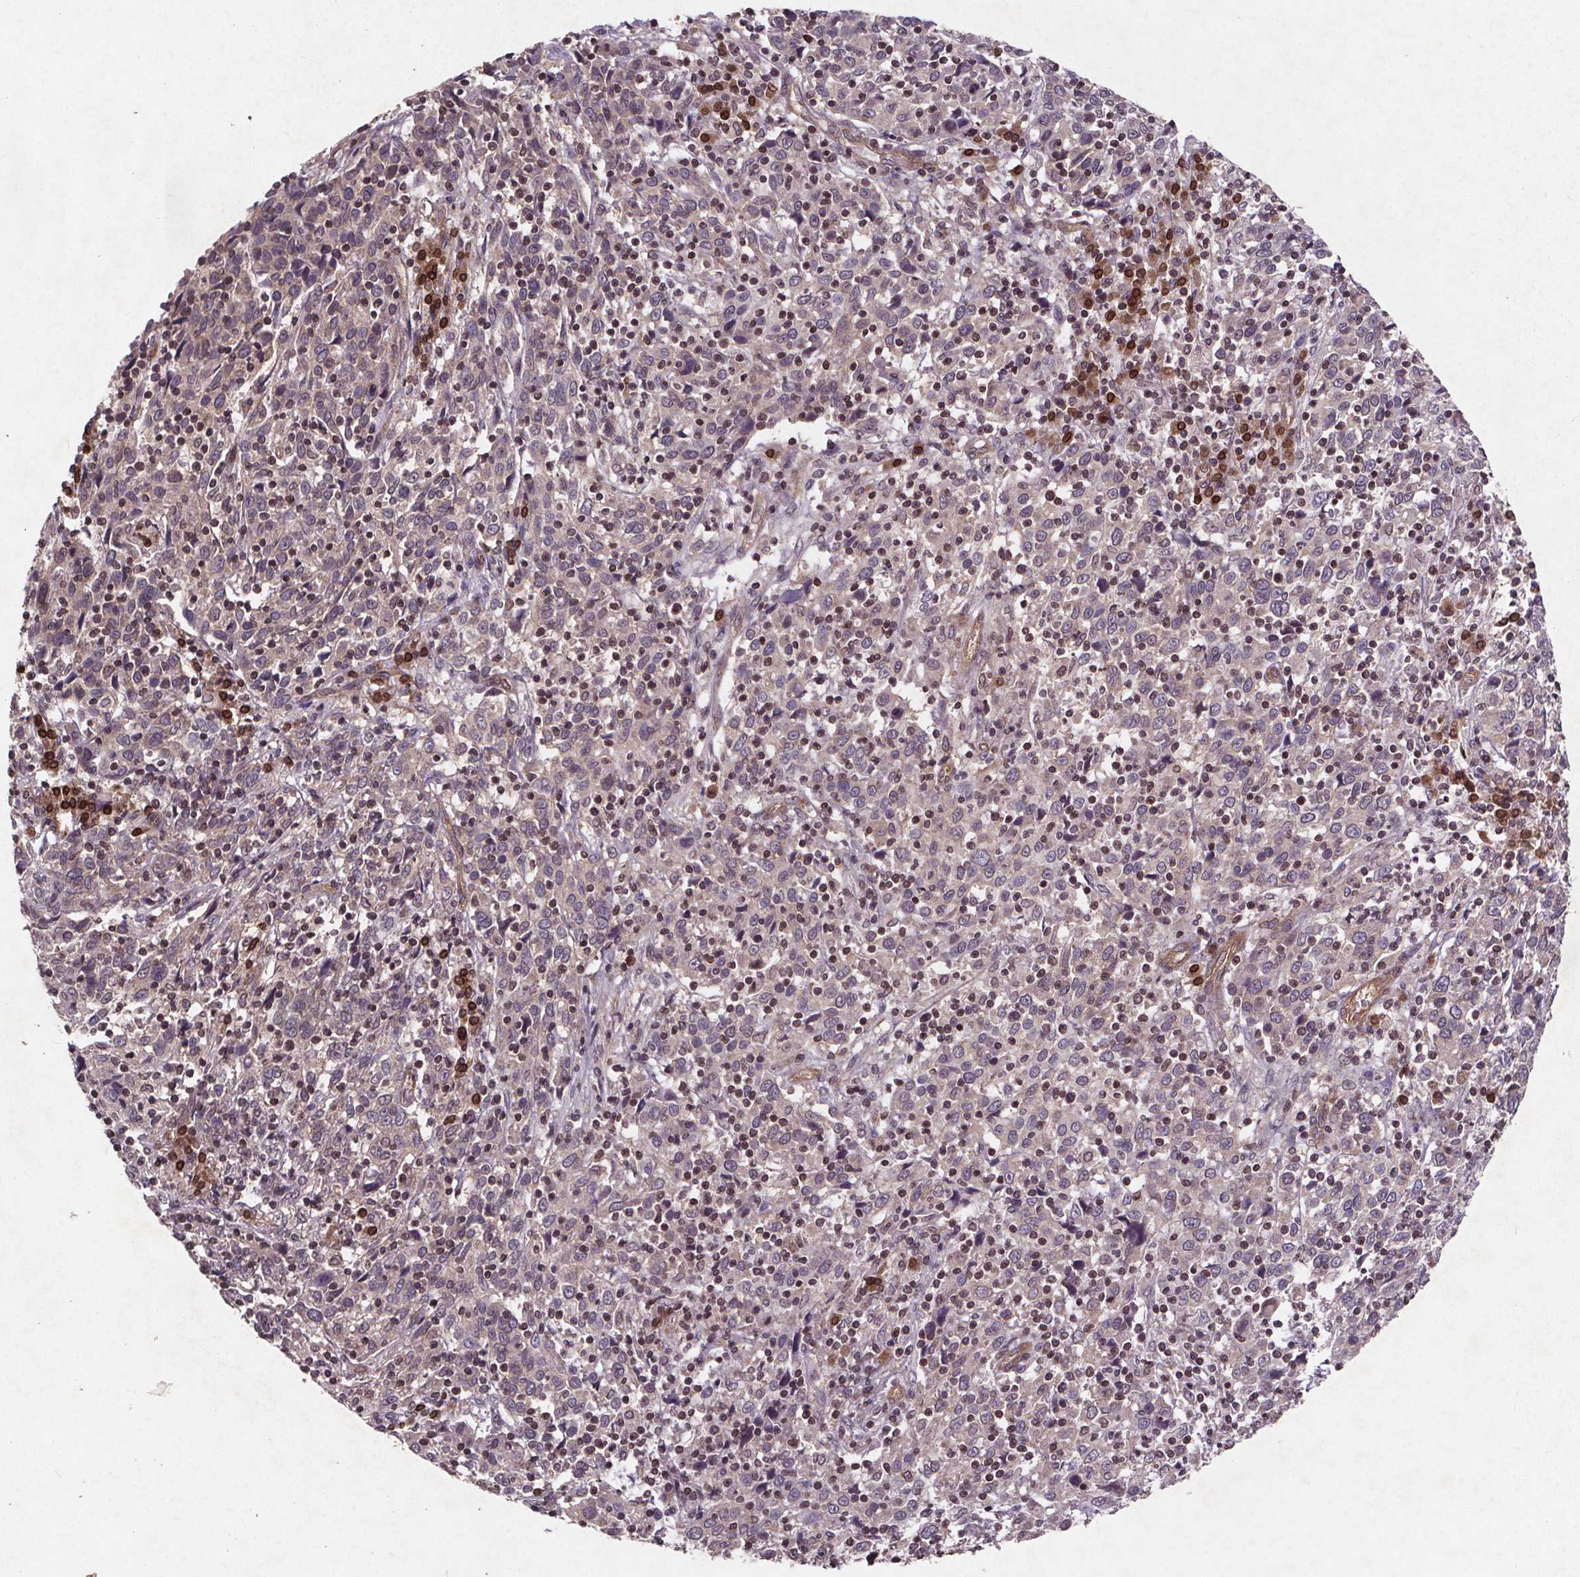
{"staining": {"intensity": "negative", "quantity": "none", "location": "none"}, "tissue": "cervical cancer", "cell_type": "Tumor cells", "image_type": "cancer", "snomed": [{"axis": "morphology", "description": "Squamous cell carcinoma, NOS"}, {"axis": "topography", "description": "Cervix"}], "caption": "Immunohistochemical staining of cervical squamous cell carcinoma reveals no significant expression in tumor cells.", "gene": "STRN3", "patient": {"sex": "female", "age": 46}}